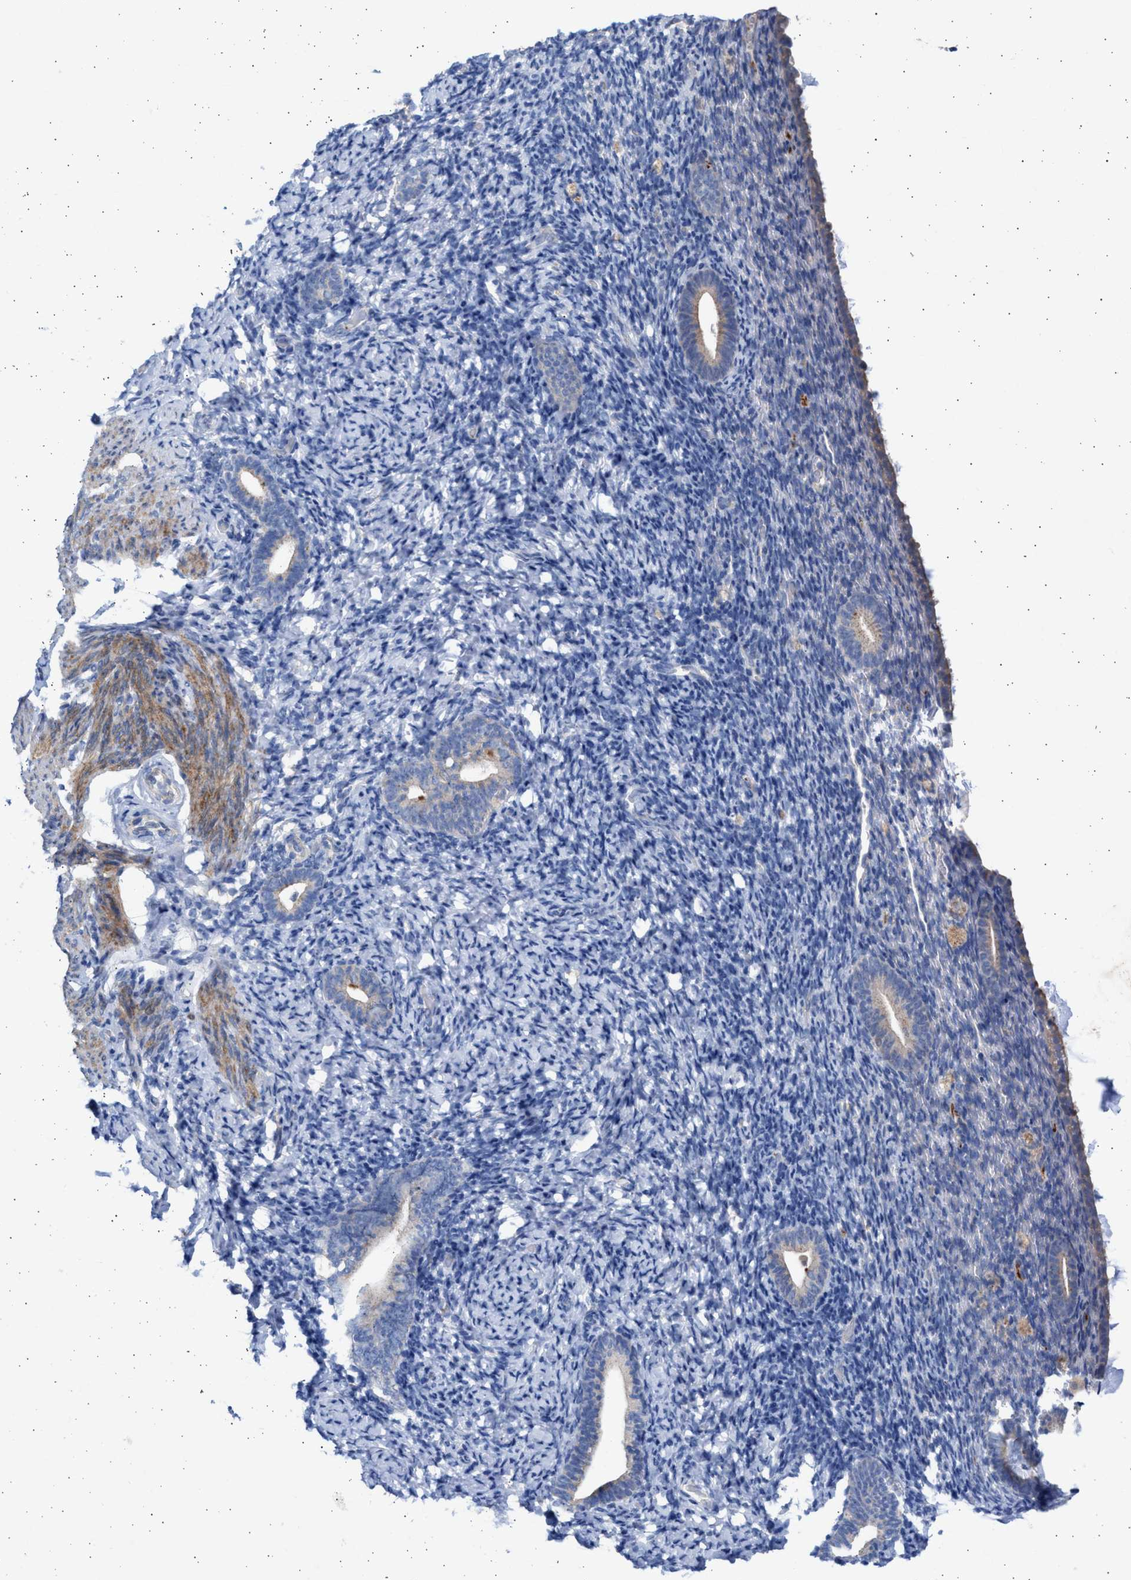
{"staining": {"intensity": "negative", "quantity": "none", "location": "none"}, "tissue": "endometrium", "cell_type": "Cells in endometrial stroma", "image_type": "normal", "snomed": [{"axis": "morphology", "description": "Normal tissue, NOS"}, {"axis": "topography", "description": "Endometrium"}], "caption": "IHC photomicrograph of benign endometrium: human endometrium stained with DAB (3,3'-diaminobenzidine) demonstrates no significant protein staining in cells in endometrial stroma. (DAB immunohistochemistry with hematoxylin counter stain).", "gene": "NBR1", "patient": {"sex": "female", "age": 51}}